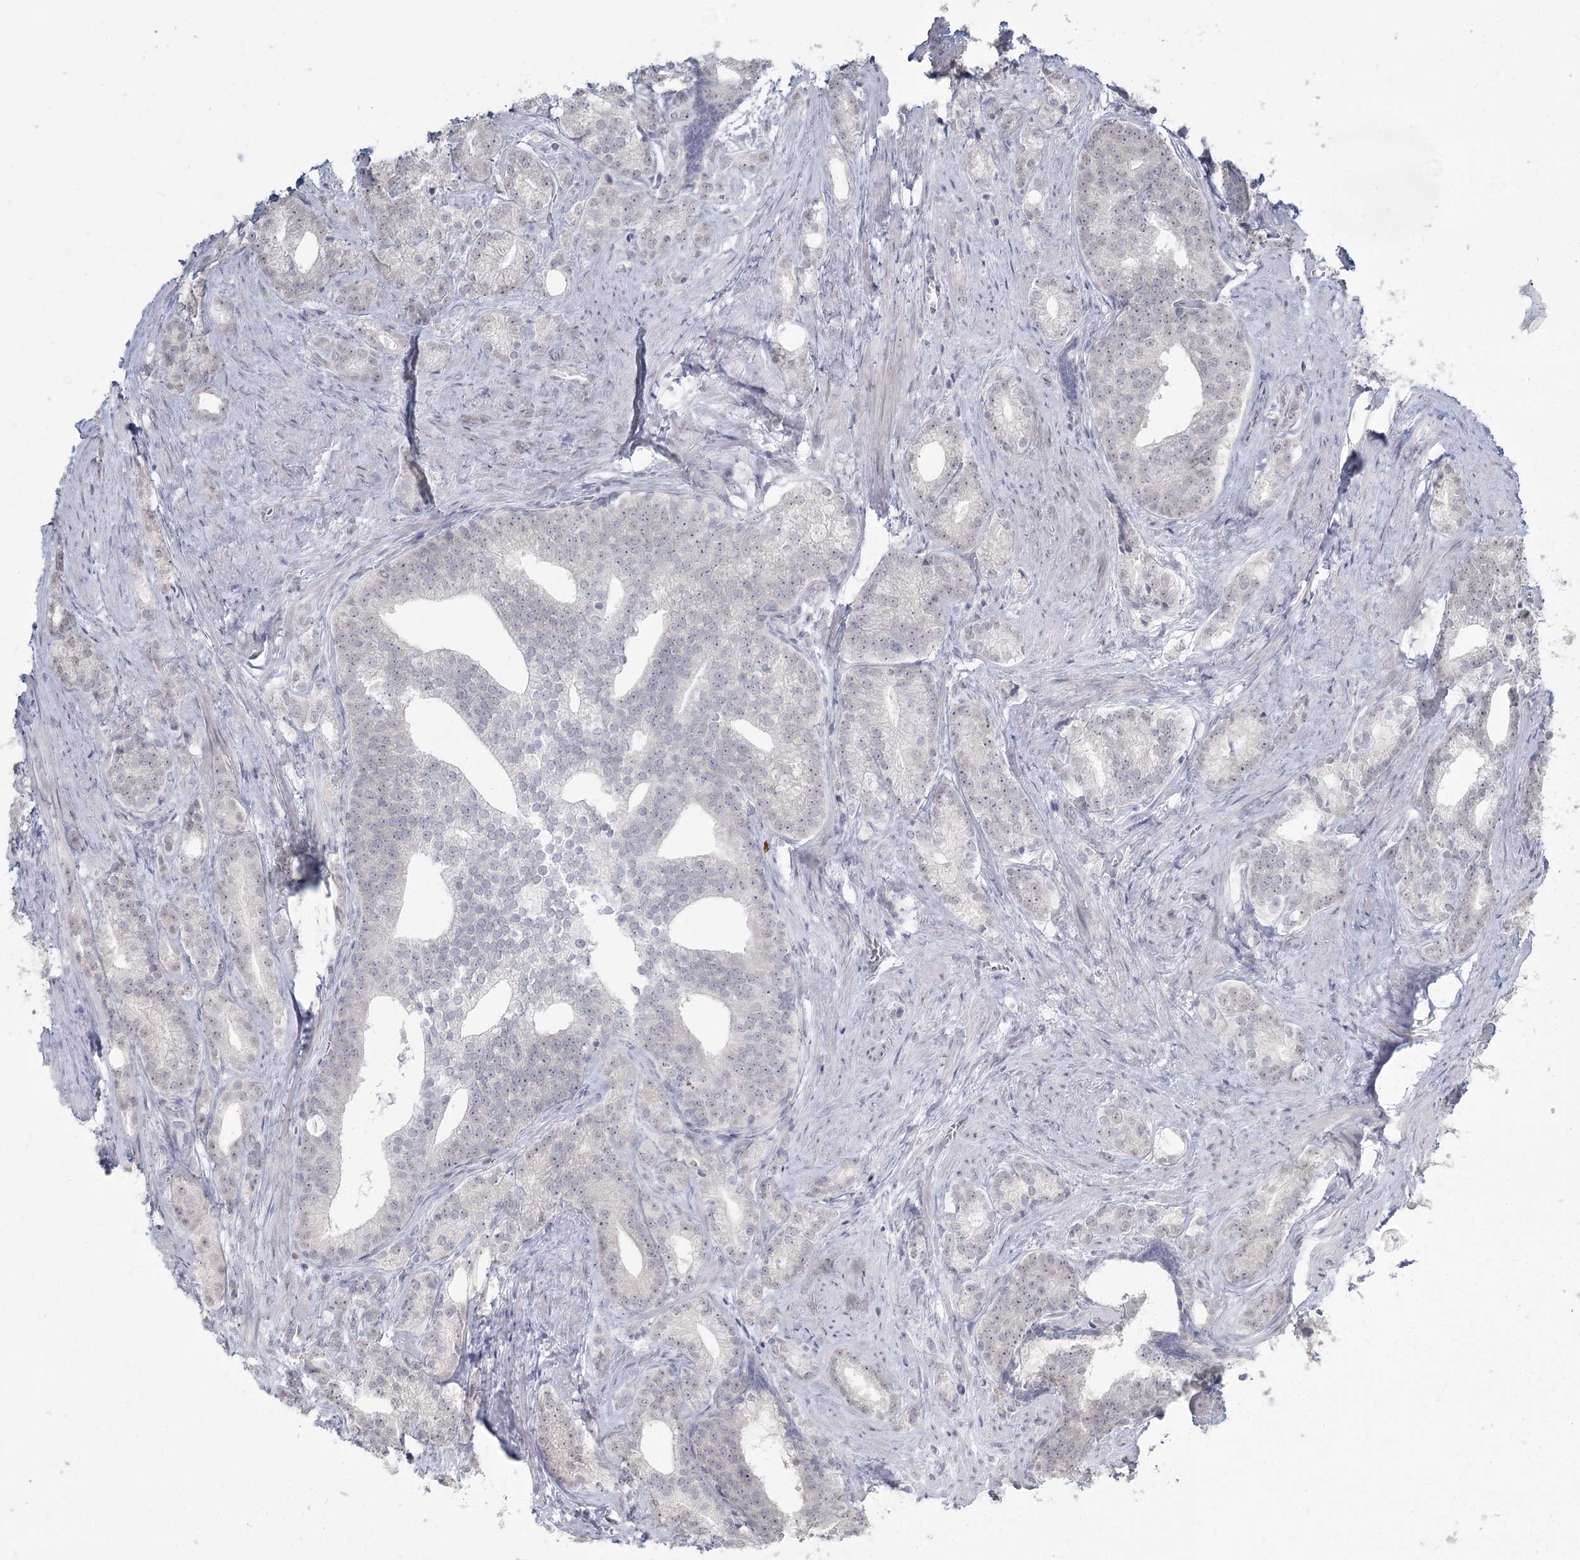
{"staining": {"intensity": "negative", "quantity": "none", "location": "none"}, "tissue": "prostate cancer", "cell_type": "Tumor cells", "image_type": "cancer", "snomed": [{"axis": "morphology", "description": "Adenocarcinoma, Low grade"}, {"axis": "topography", "description": "Prostate"}], "caption": "Tumor cells are negative for brown protein staining in adenocarcinoma (low-grade) (prostate).", "gene": "LY6G5C", "patient": {"sex": "male", "age": 71}}